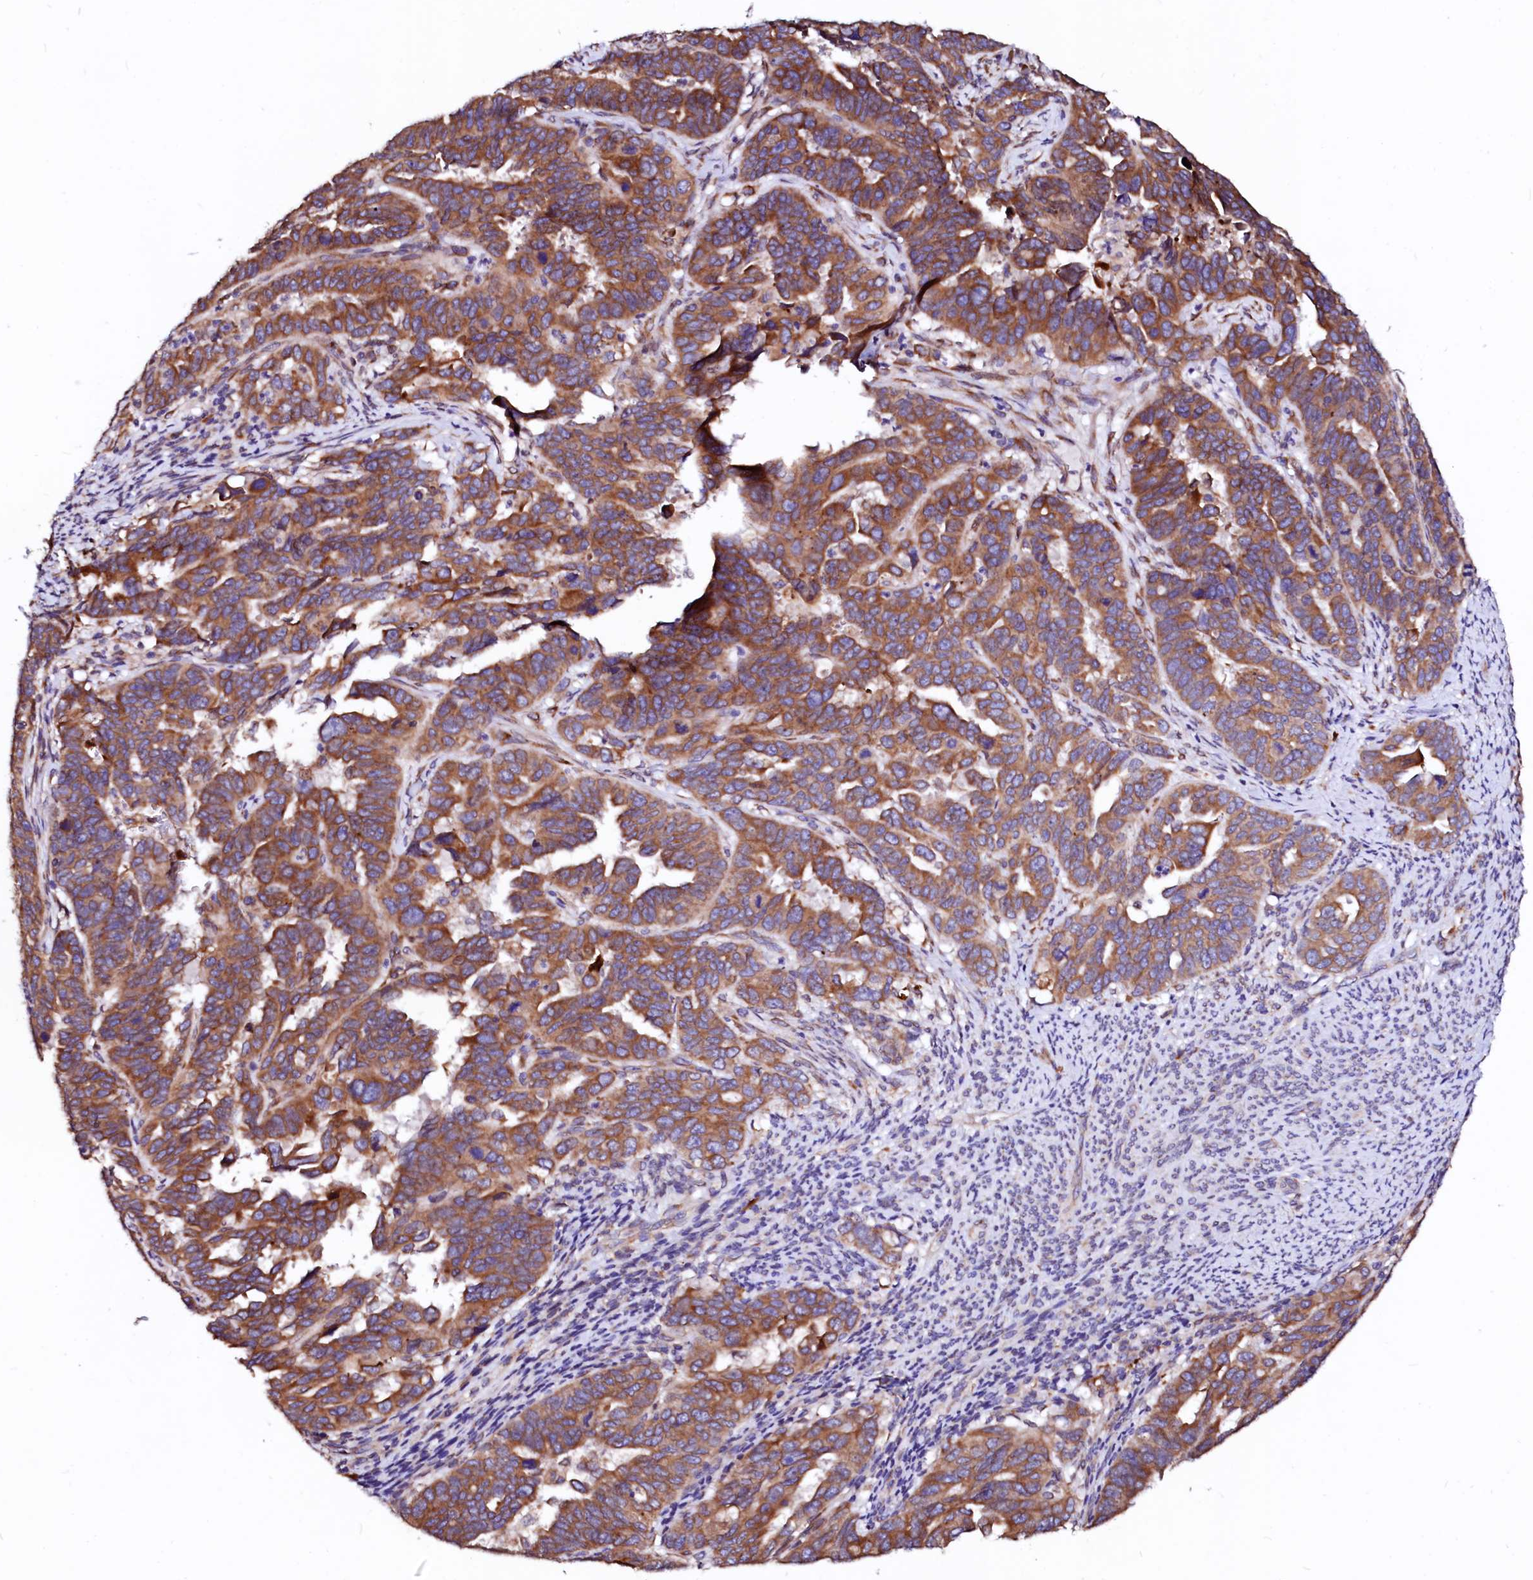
{"staining": {"intensity": "strong", "quantity": ">75%", "location": "cytoplasmic/membranous"}, "tissue": "endometrial cancer", "cell_type": "Tumor cells", "image_type": "cancer", "snomed": [{"axis": "morphology", "description": "Adenocarcinoma, NOS"}, {"axis": "topography", "description": "Endometrium"}], "caption": "Immunohistochemistry (IHC) of human endometrial cancer displays high levels of strong cytoplasmic/membranous positivity in about >75% of tumor cells. The protein is stained brown, and the nuclei are stained in blue (DAB IHC with brightfield microscopy, high magnification).", "gene": "LMAN1", "patient": {"sex": "female", "age": 65}}